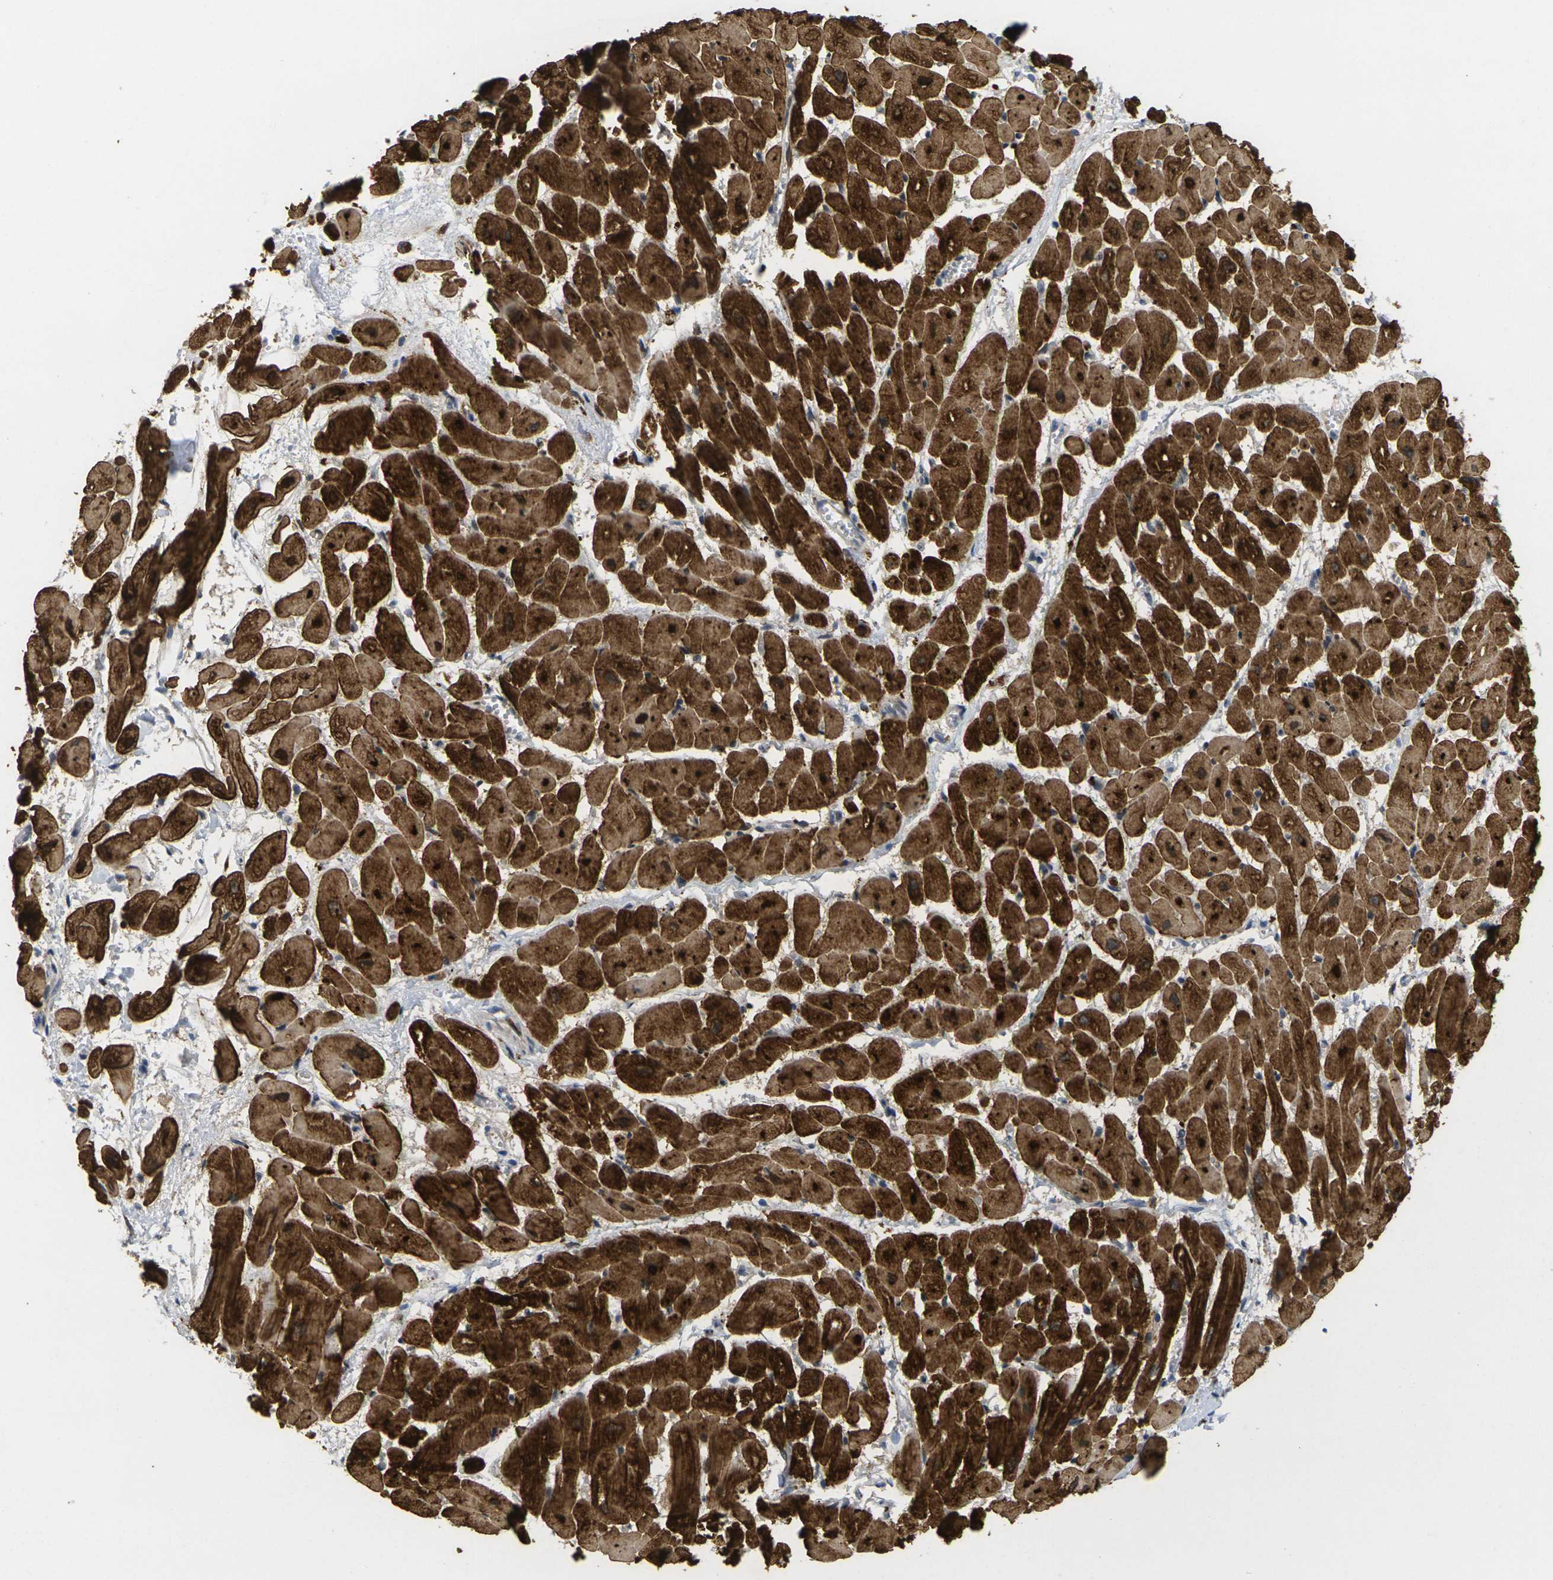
{"staining": {"intensity": "strong", "quantity": ">75%", "location": "cytoplasmic/membranous"}, "tissue": "heart muscle", "cell_type": "Cardiomyocytes", "image_type": "normal", "snomed": [{"axis": "morphology", "description": "Normal tissue, NOS"}, {"axis": "topography", "description": "Heart"}], "caption": "Immunohistochemistry (IHC) (DAB (3,3'-diaminobenzidine)) staining of unremarkable human heart muscle exhibits strong cytoplasmic/membranous protein staining in approximately >75% of cardiomyocytes.", "gene": "TNNI3", "patient": {"sex": "male", "age": 45}}